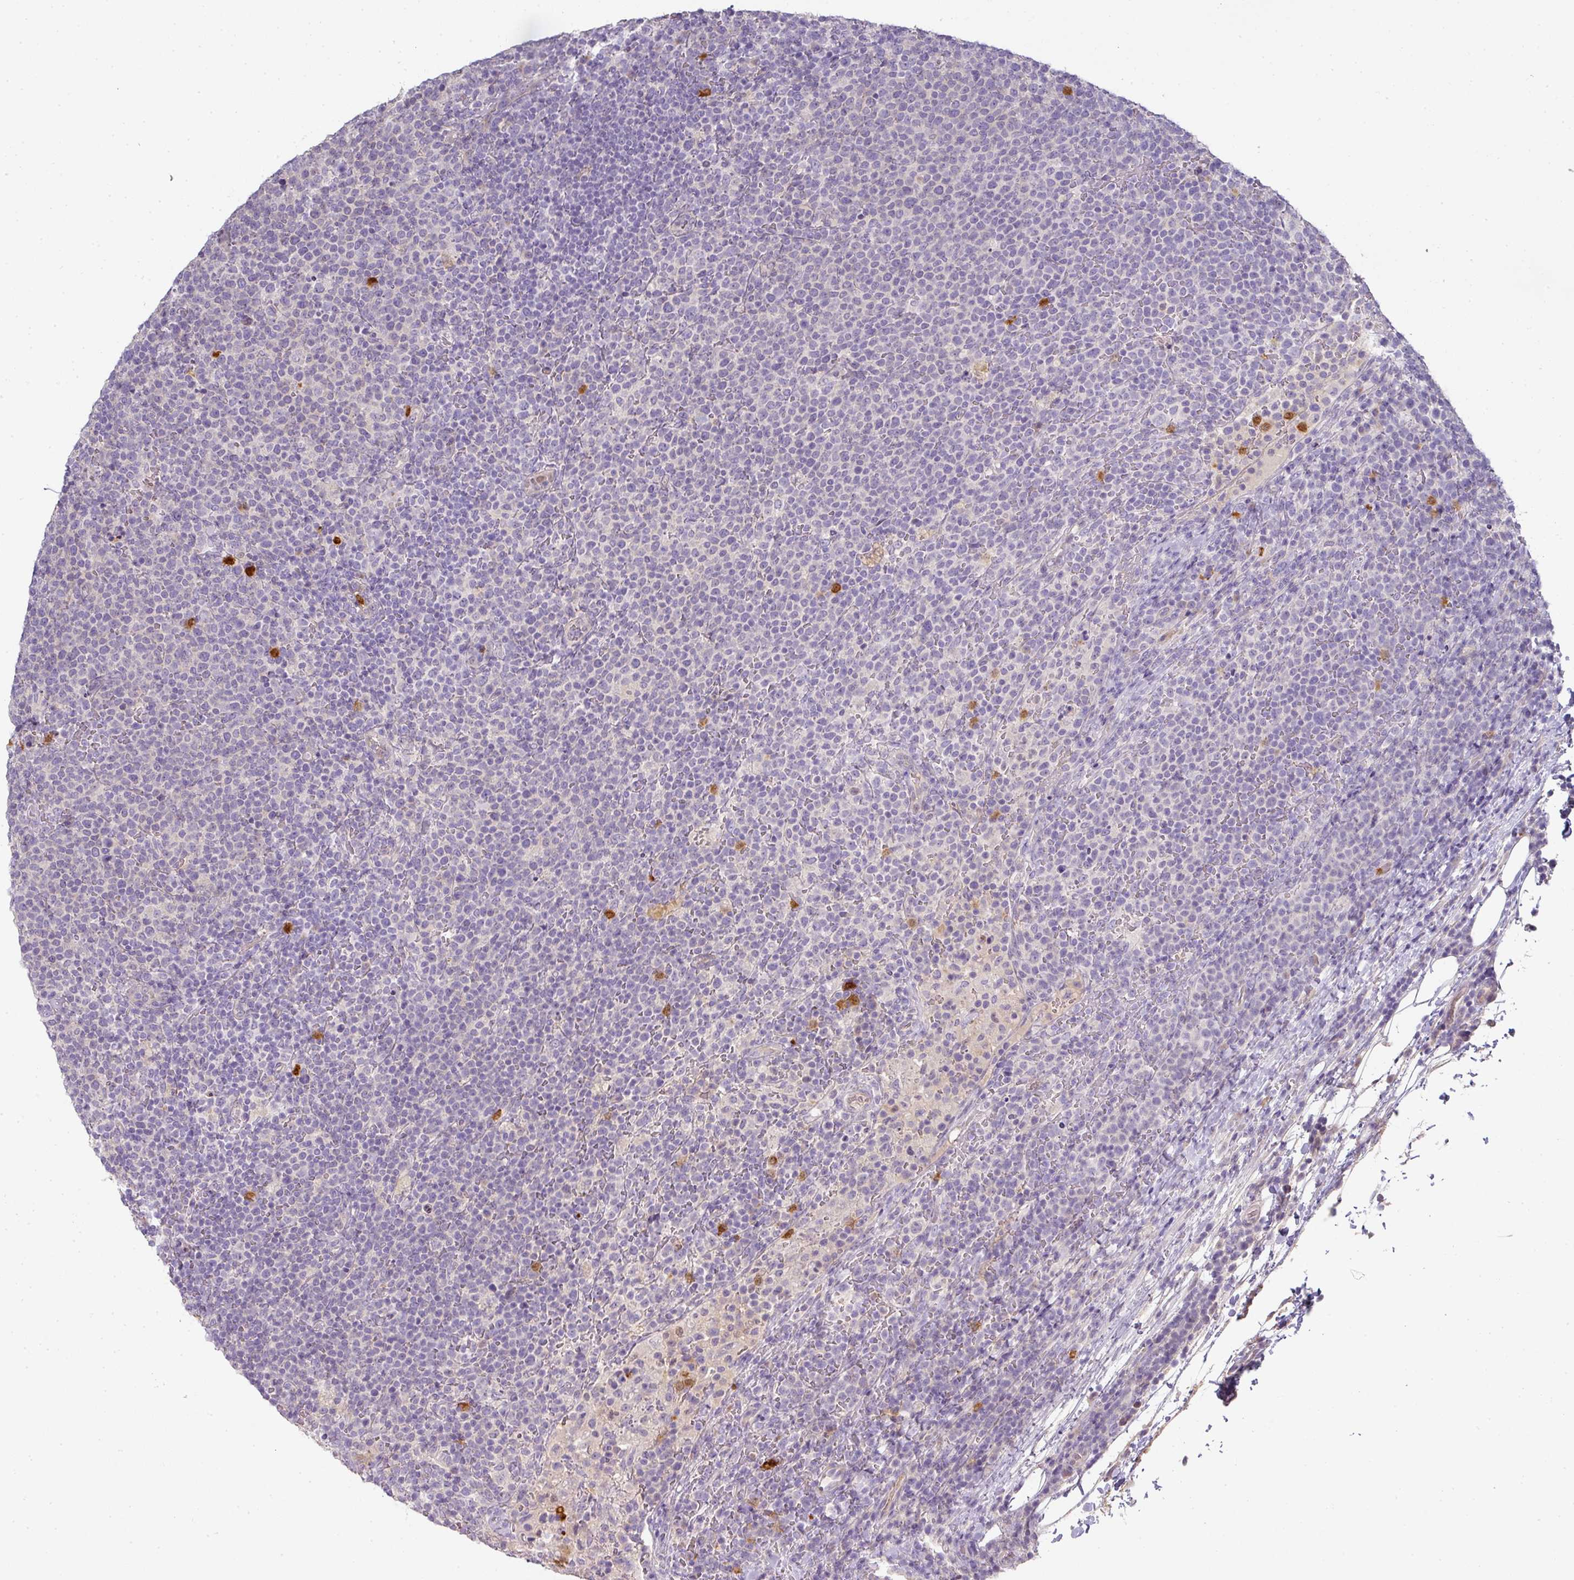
{"staining": {"intensity": "negative", "quantity": "none", "location": "none"}, "tissue": "lymphoma", "cell_type": "Tumor cells", "image_type": "cancer", "snomed": [{"axis": "morphology", "description": "Malignant lymphoma, non-Hodgkin's type, High grade"}, {"axis": "topography", "description": "Lymph node"}], "caption": "This micrograph is of lymphoma stained with immunohistochemistry (IHC) to label a protein in brown with the nuclei are counter-stained blue. There is no staining in tumor cells.", "gene": "HHEX", "patient": {"sex": "male", "age": 61}}